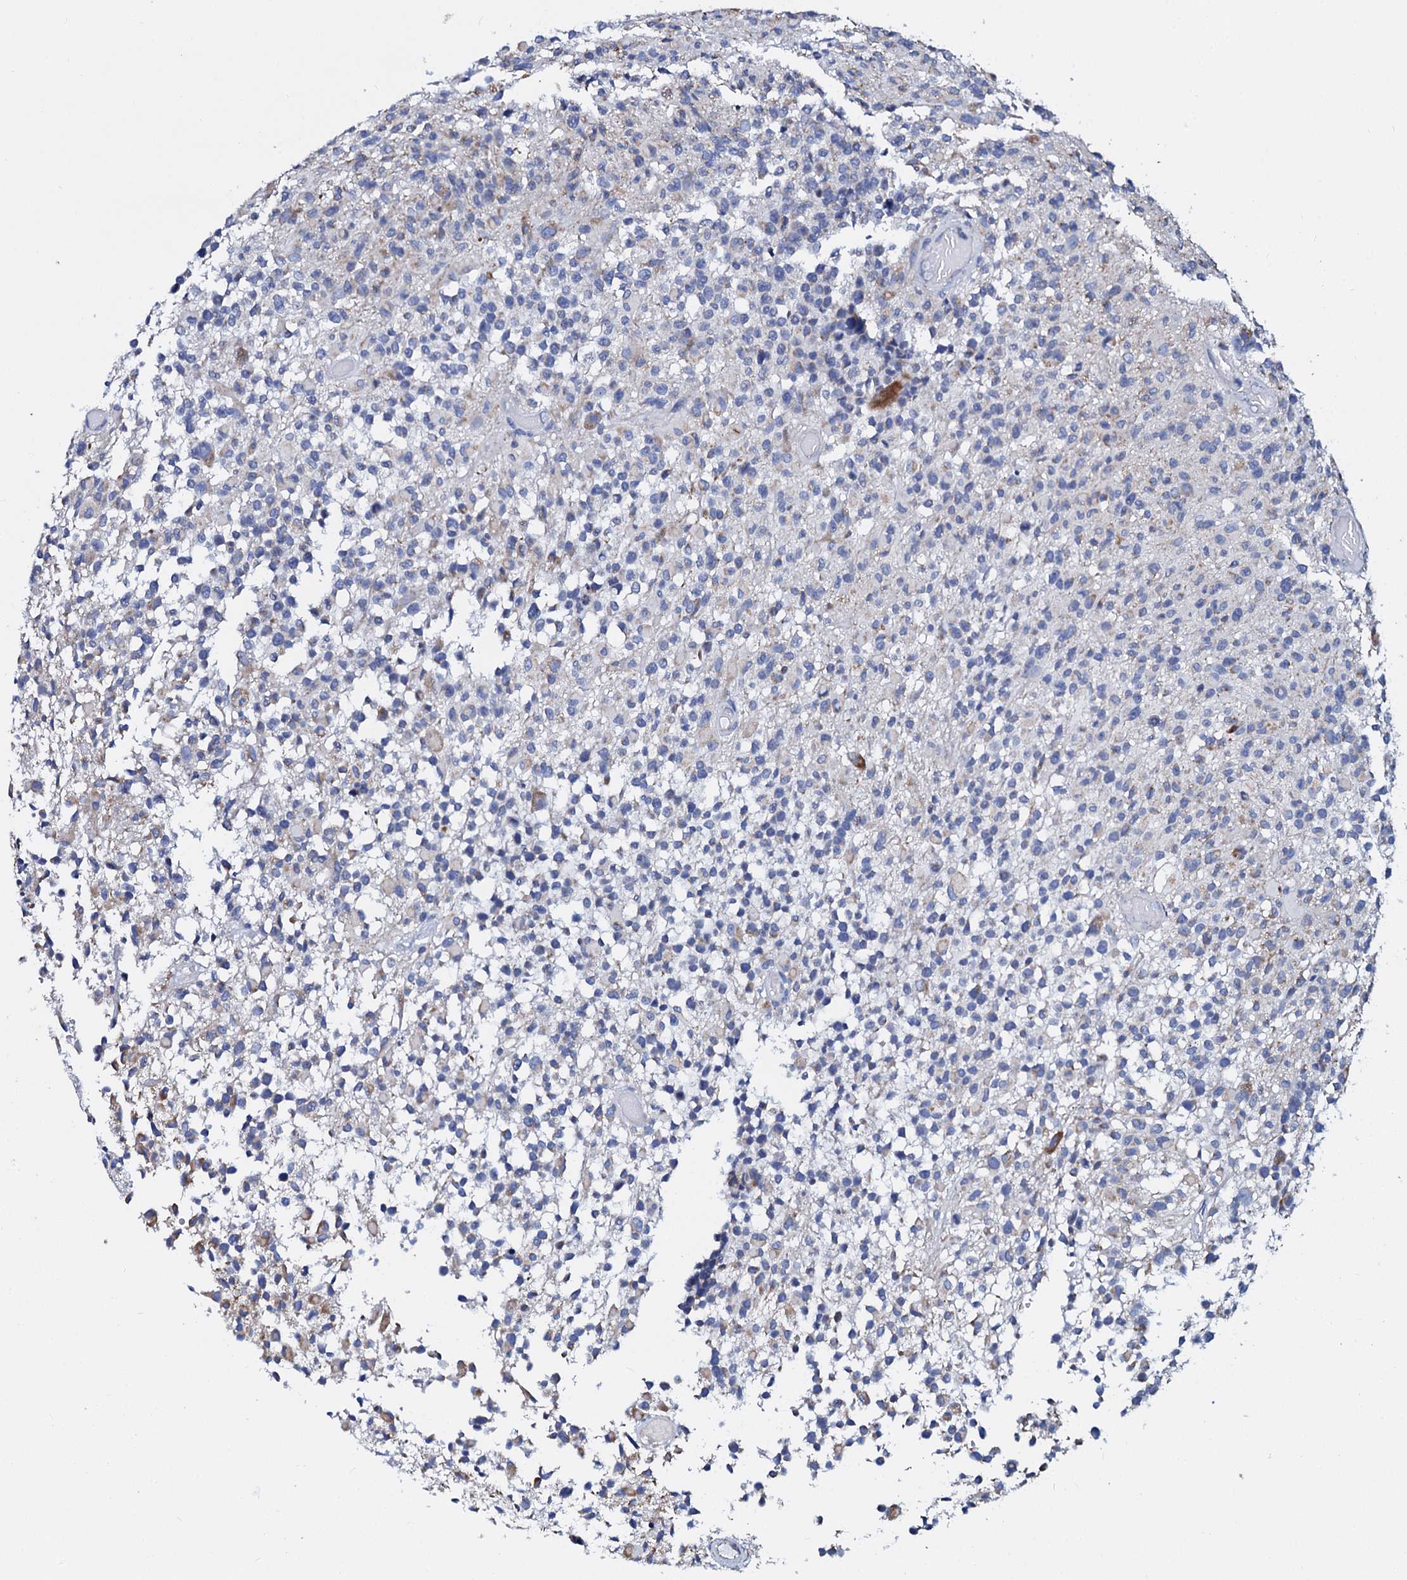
{"staining": {"intensity": "negative", "quantity": "none", "location": "none"}, "tissue": "glioma", "cell_type": "Tumor cells", "image_type": "cancer", "snomed": [{"axis": "morphology", "description": "Glioma, malignant, High grade"}, {"axis": "morphology", "description": "Glioblastoma, NOS"}, {"axis": "topography", "description": "Brain"}], "caption": "Photomicrograph shows no protein staining in tumor cells of glioma tissue.", "gene": "SLC37A4", "patient": {"sex": "male", "age": 60}}